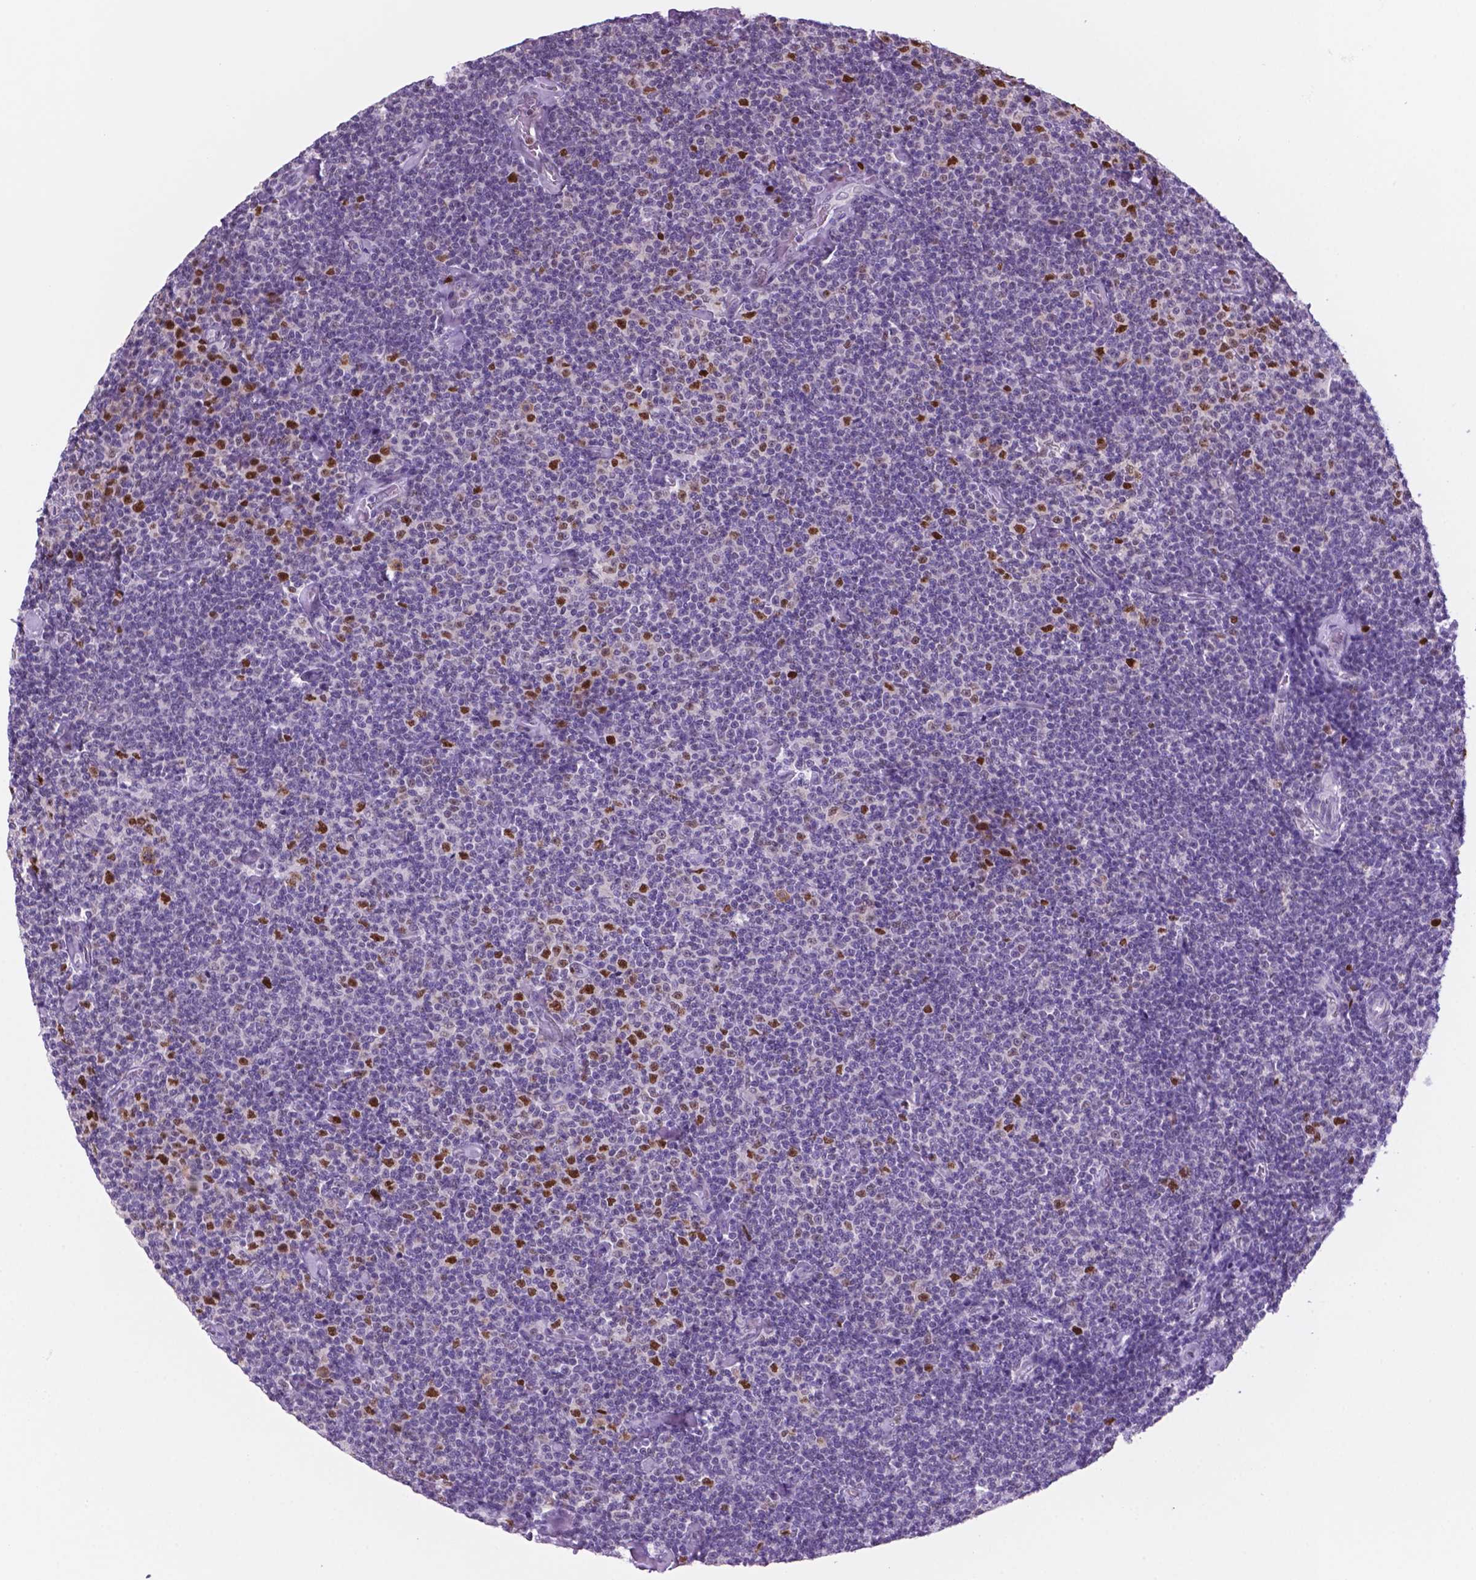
{"staining": {"intensity": "moderate", "quantity": "<25%", "location": "nuclear"}, "tissue": "lymphoma", "cell_type": "Tumor cells", "image_type": "cancer", "snomed": [{"axis": "morphology", "description": "Malignant lymphoma, non-Hodgkin's type, Low grade"}, {"axis": "topography", "description": "Lymph node"}], "caption": "Malignant lymphoma, non-Hodgkin's type (low-grade) stained for a protein (brown) shows moderate nuclear positive positivity in approximately <25% of tumor cells.", "gene": "NCAPH2", "patient": {"sex": "male", "age": 81}}